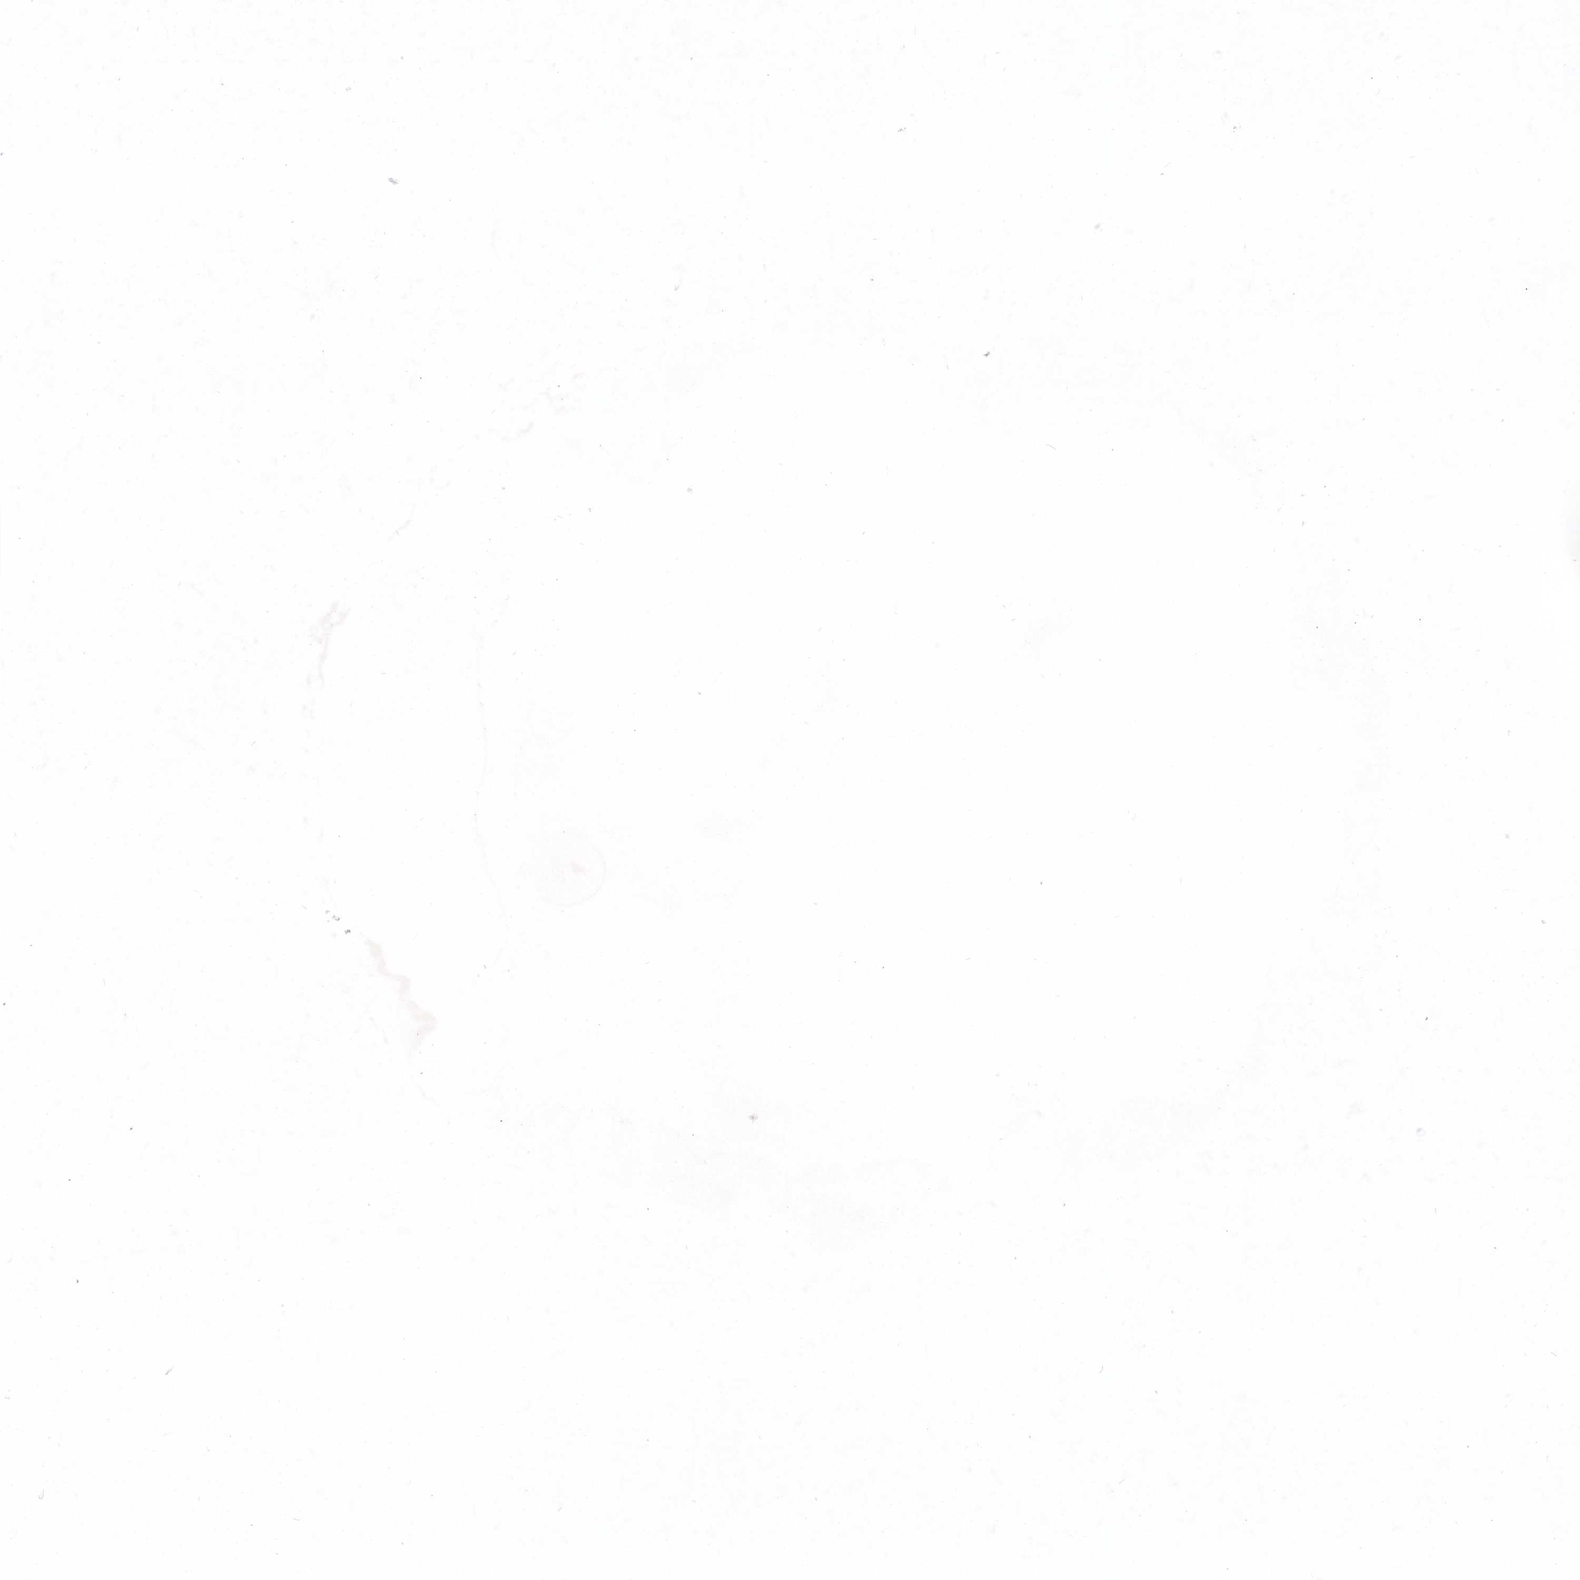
{"staining": {"intensity": "moderate", "quantity": "25%-75%", "location": "cytoplasmic/membranous"}, "tissue": "skin cancer", "cell_type": "Tumor cells", "image_type": "cancer", "snomed": [{"axis": "morphology", "description": "Basal cell carcinoma"}, {"axis": "topography", "description": "Skin"}], "caption": "Approximately 25%-75% of tumor cells in basal cell carcinoma (skin) reveal moderate cytoplasmic/membranous protein positivity as visualized by brown immunohistochemical staining.", "gene": "UMPS", "patient": {"sex": "male", "age": 85}}